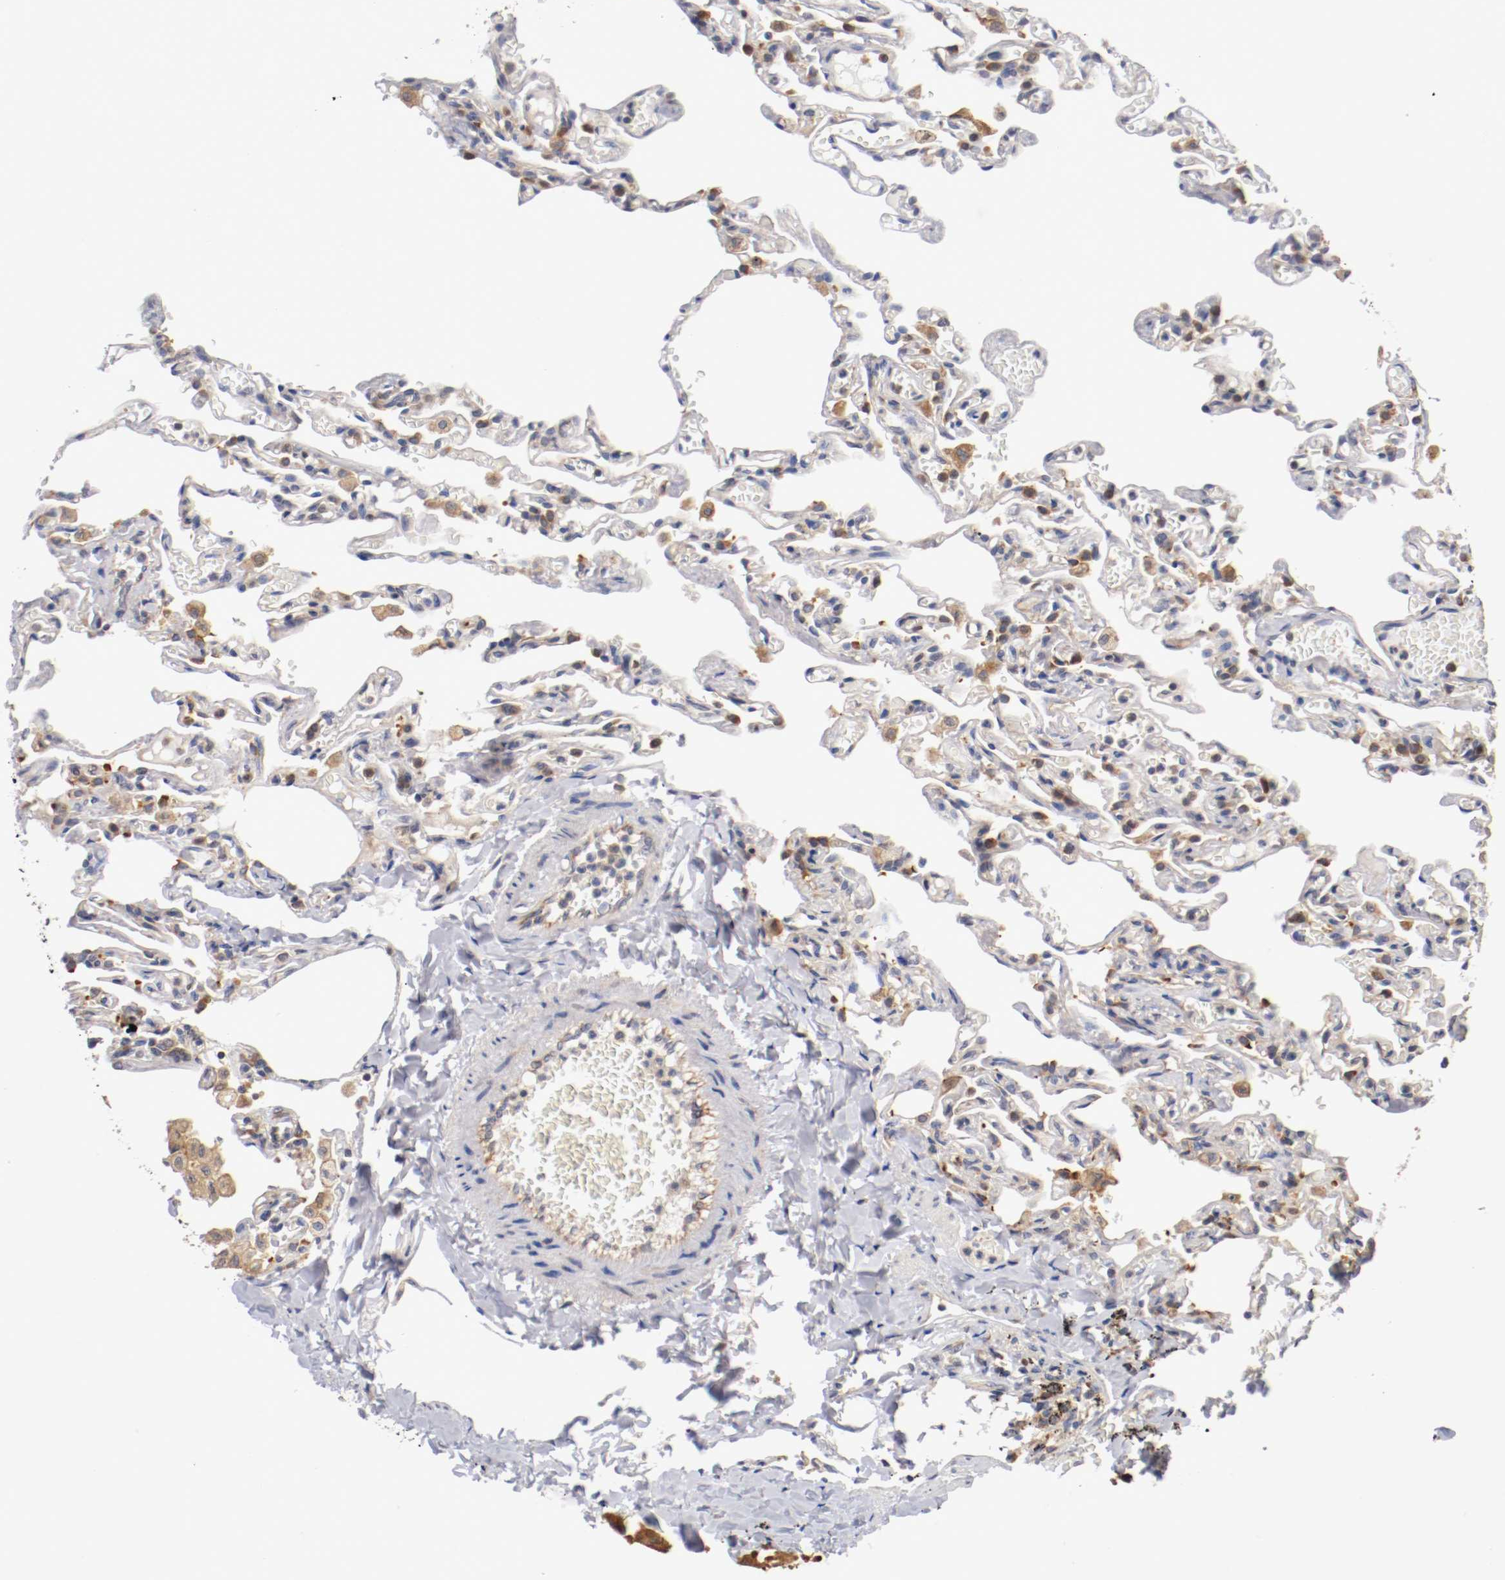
{"staining": {"intensity": "weak", "quantity": ">75%", "location": "cytoplasmic/membranous"}, "tissue": "lung", "cell_type": "Alveolar cells", "image_type": "normal", "snomed": [{"axis": "morphology", "description": "Normal tissue, NOS"}, {"axis": "topography", "description": "Lung"}], "caption": "Immunohistochemical staining of unremarkable lung reveals >75% levels of weak cytoplasmic/membranous protein positivity in about >75% of alveolar cells. The protein of interest is shown in brown color, while the nuclei are stained blue.", "gene": "TNFSF12", "patient": {"sex": "male", "age": 21}}